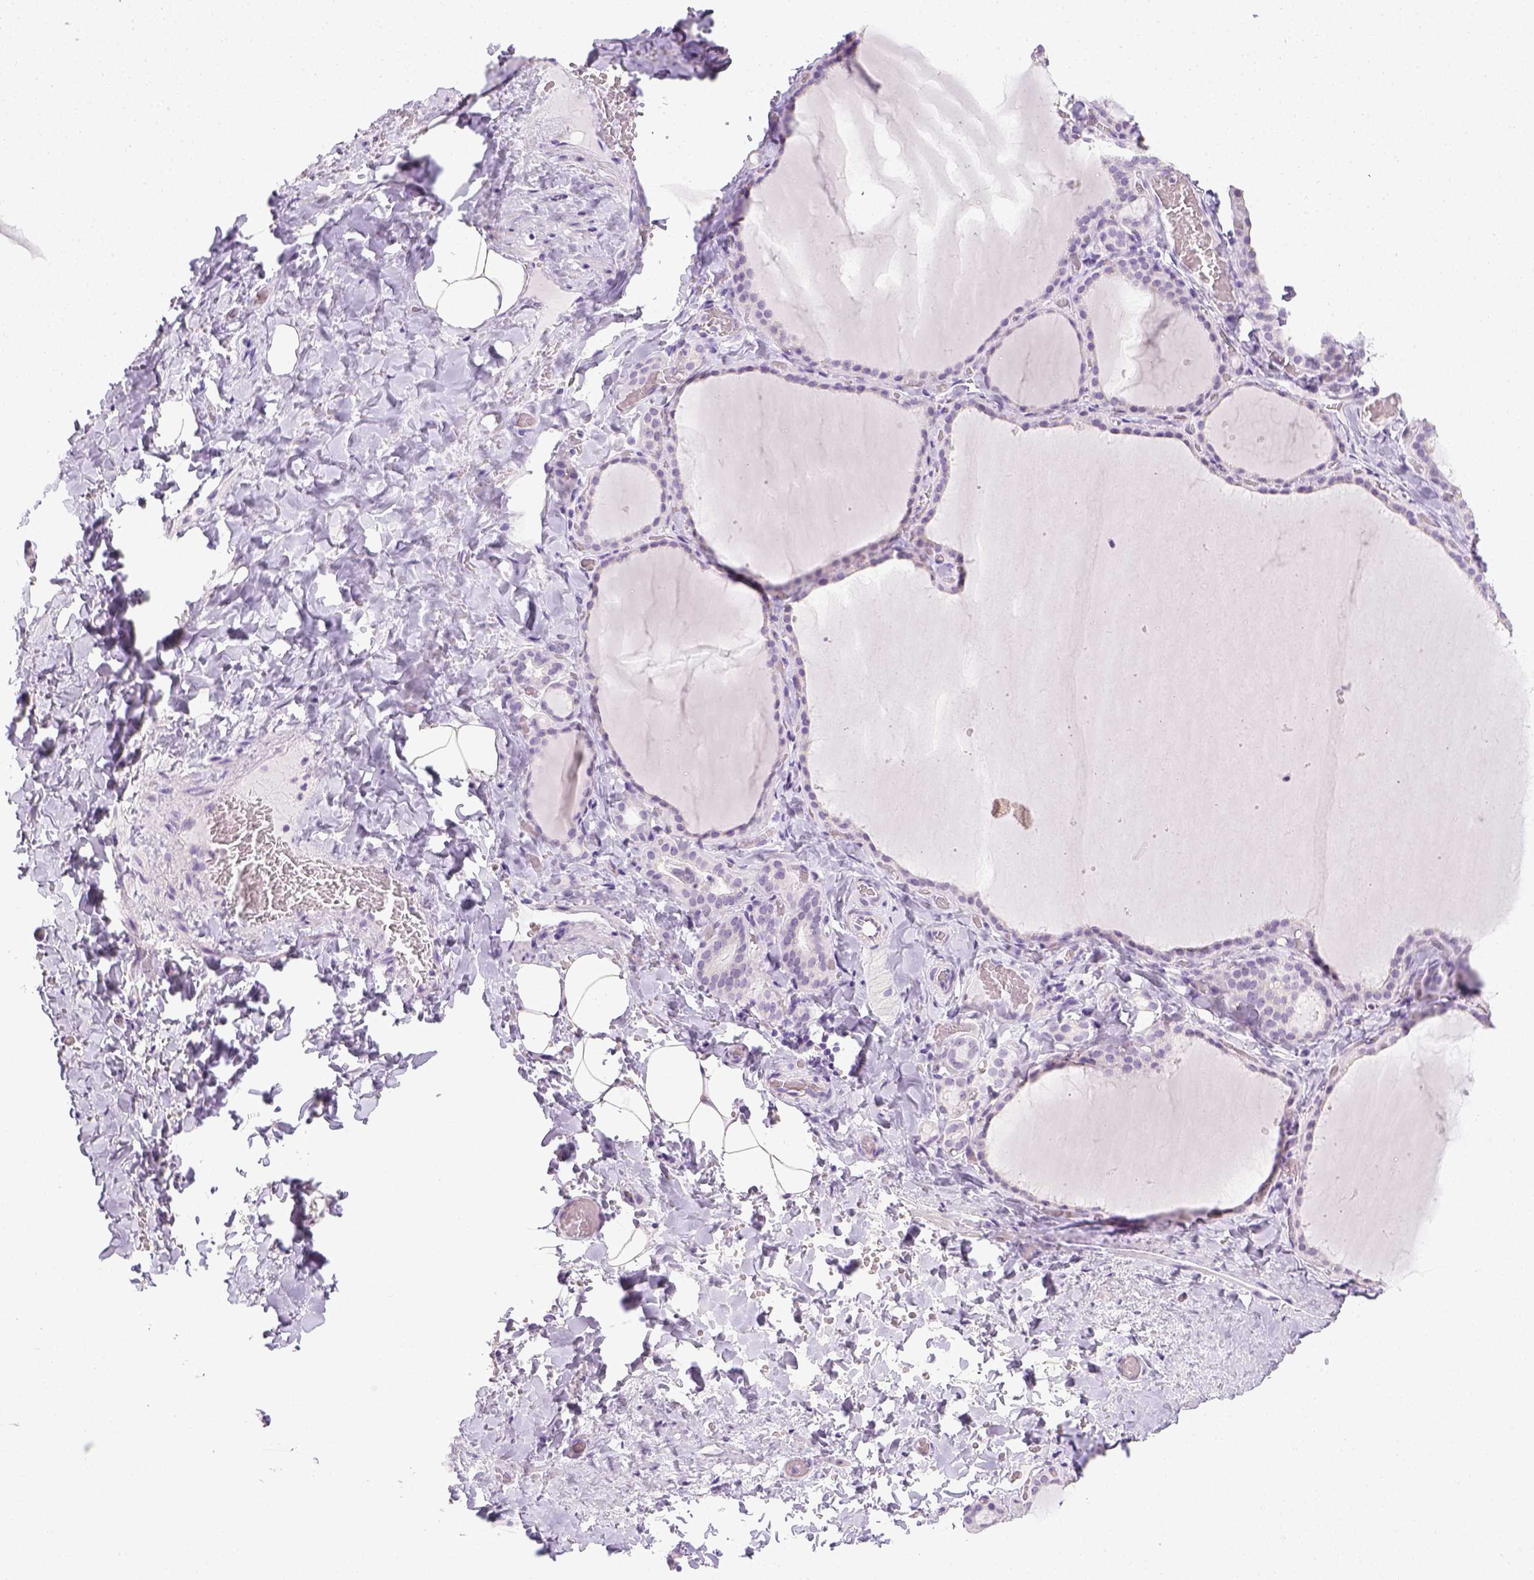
{"staining": {"intensity": "negative", "quantity": "none", "location": "none"}, "tissue": "thyroid gland", "cell_type": "Glandular cells", "image_type": "normal", "snomed": [{"axis": "morphology", "description": "Normal tissue, NOS"}, {"axis": "topography", "description": "Thyroid gland"}], "caption": "DAB immunohistochemical staining of normal human thyroid gland exhibits no significant expression in glandular cells. (Stains: DAB (3,3'-diaminobenzidine) IHC with hematoxylin counter stain, Microscopy: brightfield microscopy at high magnification).", "gene": "LGSN", "patient": {"sex": "female", "age": 22}}